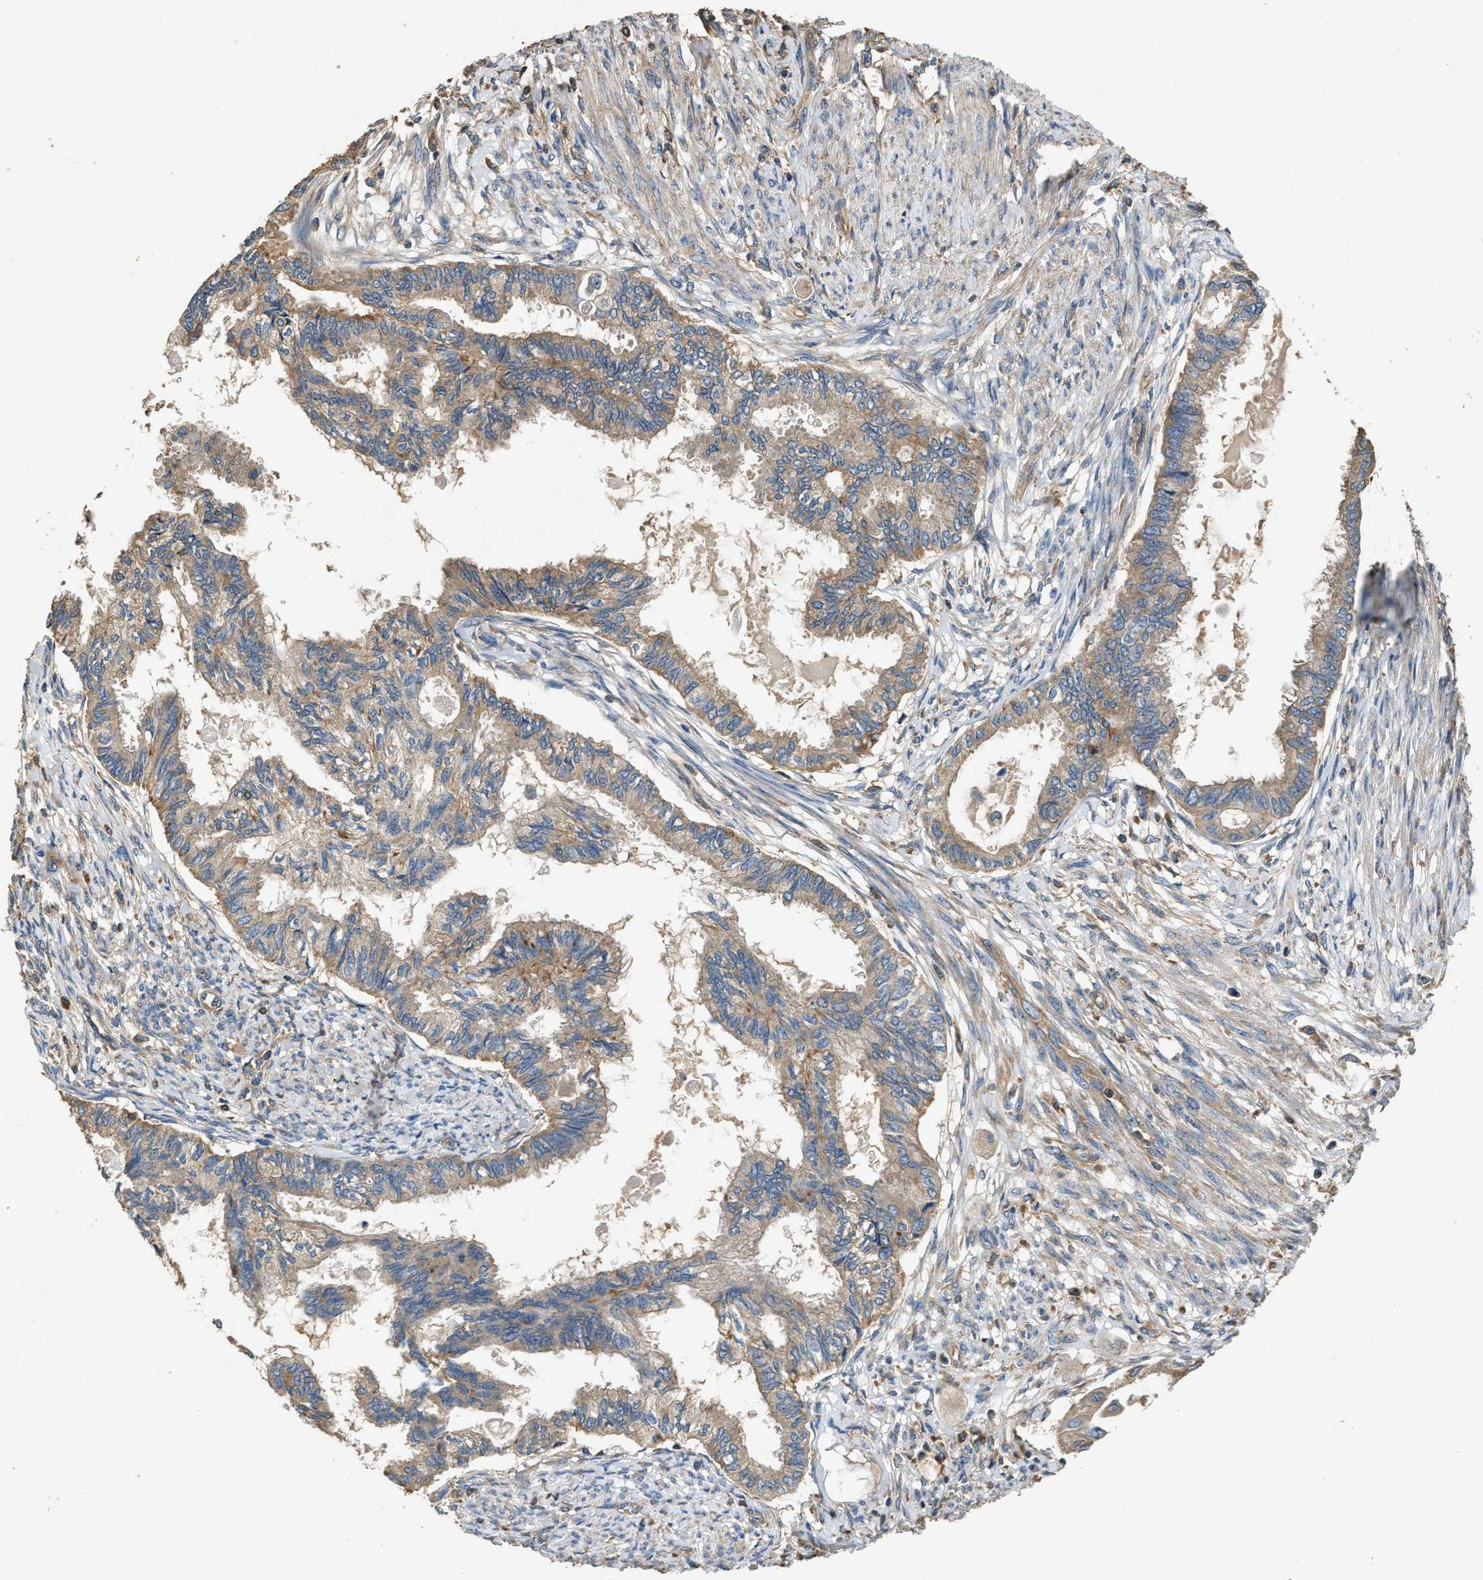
{"staining": {"intensity": "weak", "quantity": ">75%", "location": "cytoplasmic/membranous"}, "tissue": "cervical cancer", "cell_type": "Tumor cells", "image_type": "cancer", "snomed": [{"axis": "morphology", "description": "Normal tissue, NOS"}, {"axis": "morphology", "description": "Adenocarcinoma, NOS"}, {"axis": "topography", "description": "Cervix"}, {"axis": "topography", "description": "Endometrium"}], "caption": "Immunohistochemistry of human cervical cancer (adenocarcinoma) shows low levels of weak cytoplasmic/membranous expression in approximately >75% of tumor cells.", "gene": "BLOC1S1", "patient": {"sex": "female", "age": 86}}